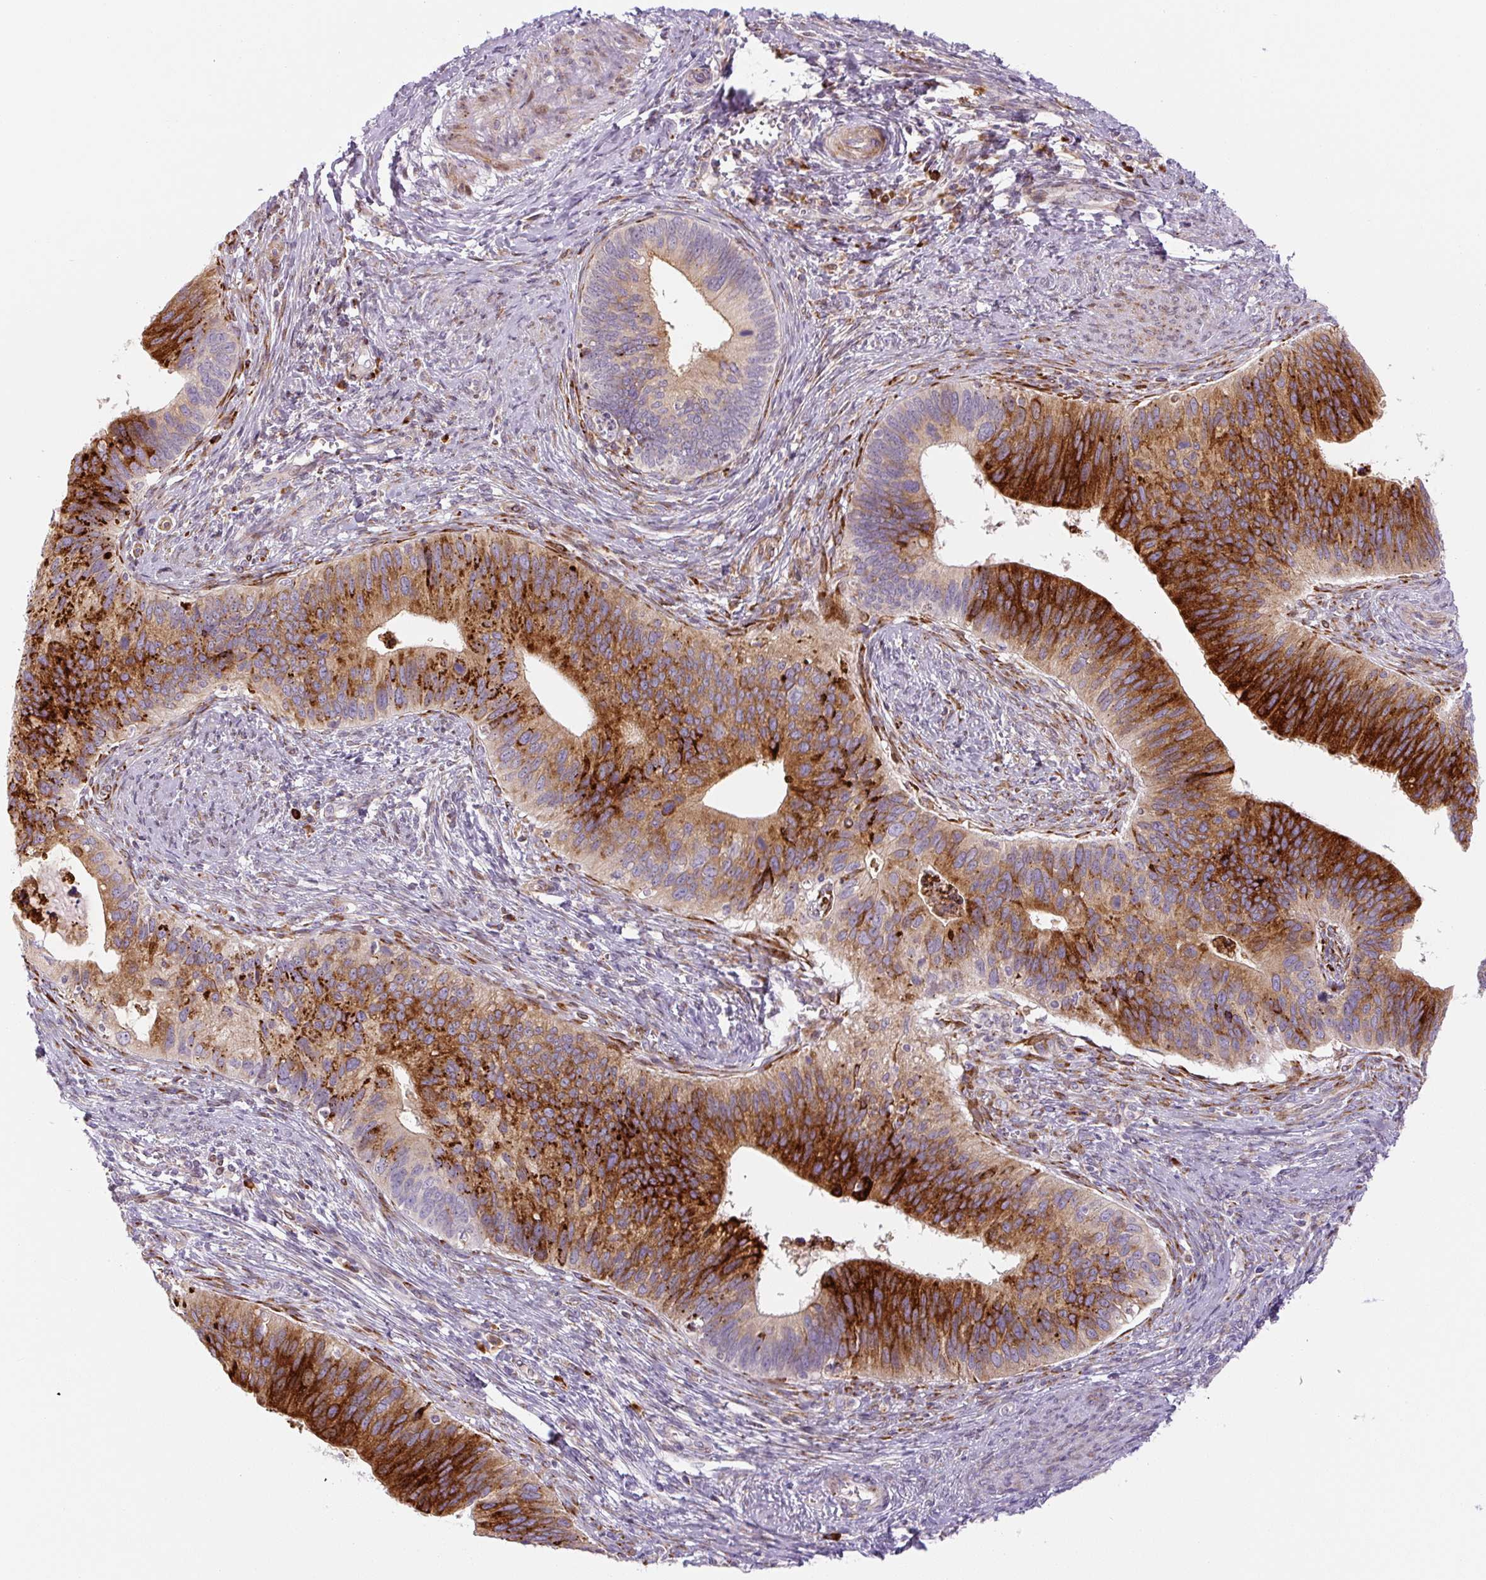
{"staining": {"intensity": "strong", "quantity": ">75%", "location": "cytoplasmic/membranous"}, "tissue": "cervical cancer", "cell_type": "Tumor cells", "image_type": "cancer", "snomed": [{"axis": "morphology", "description": "Adenocarcinoma, NOS"}, {"axis": "topography", "description": "Cervix"}], "caption": "This is an image of immunohistochemistry (IHC) staining of cervical cancer, which shows strong positivity in the cytoplasmic/membranous of tumor cells.", "gene": "DISP3", "patient": {"sex": "female", "age": 42}}